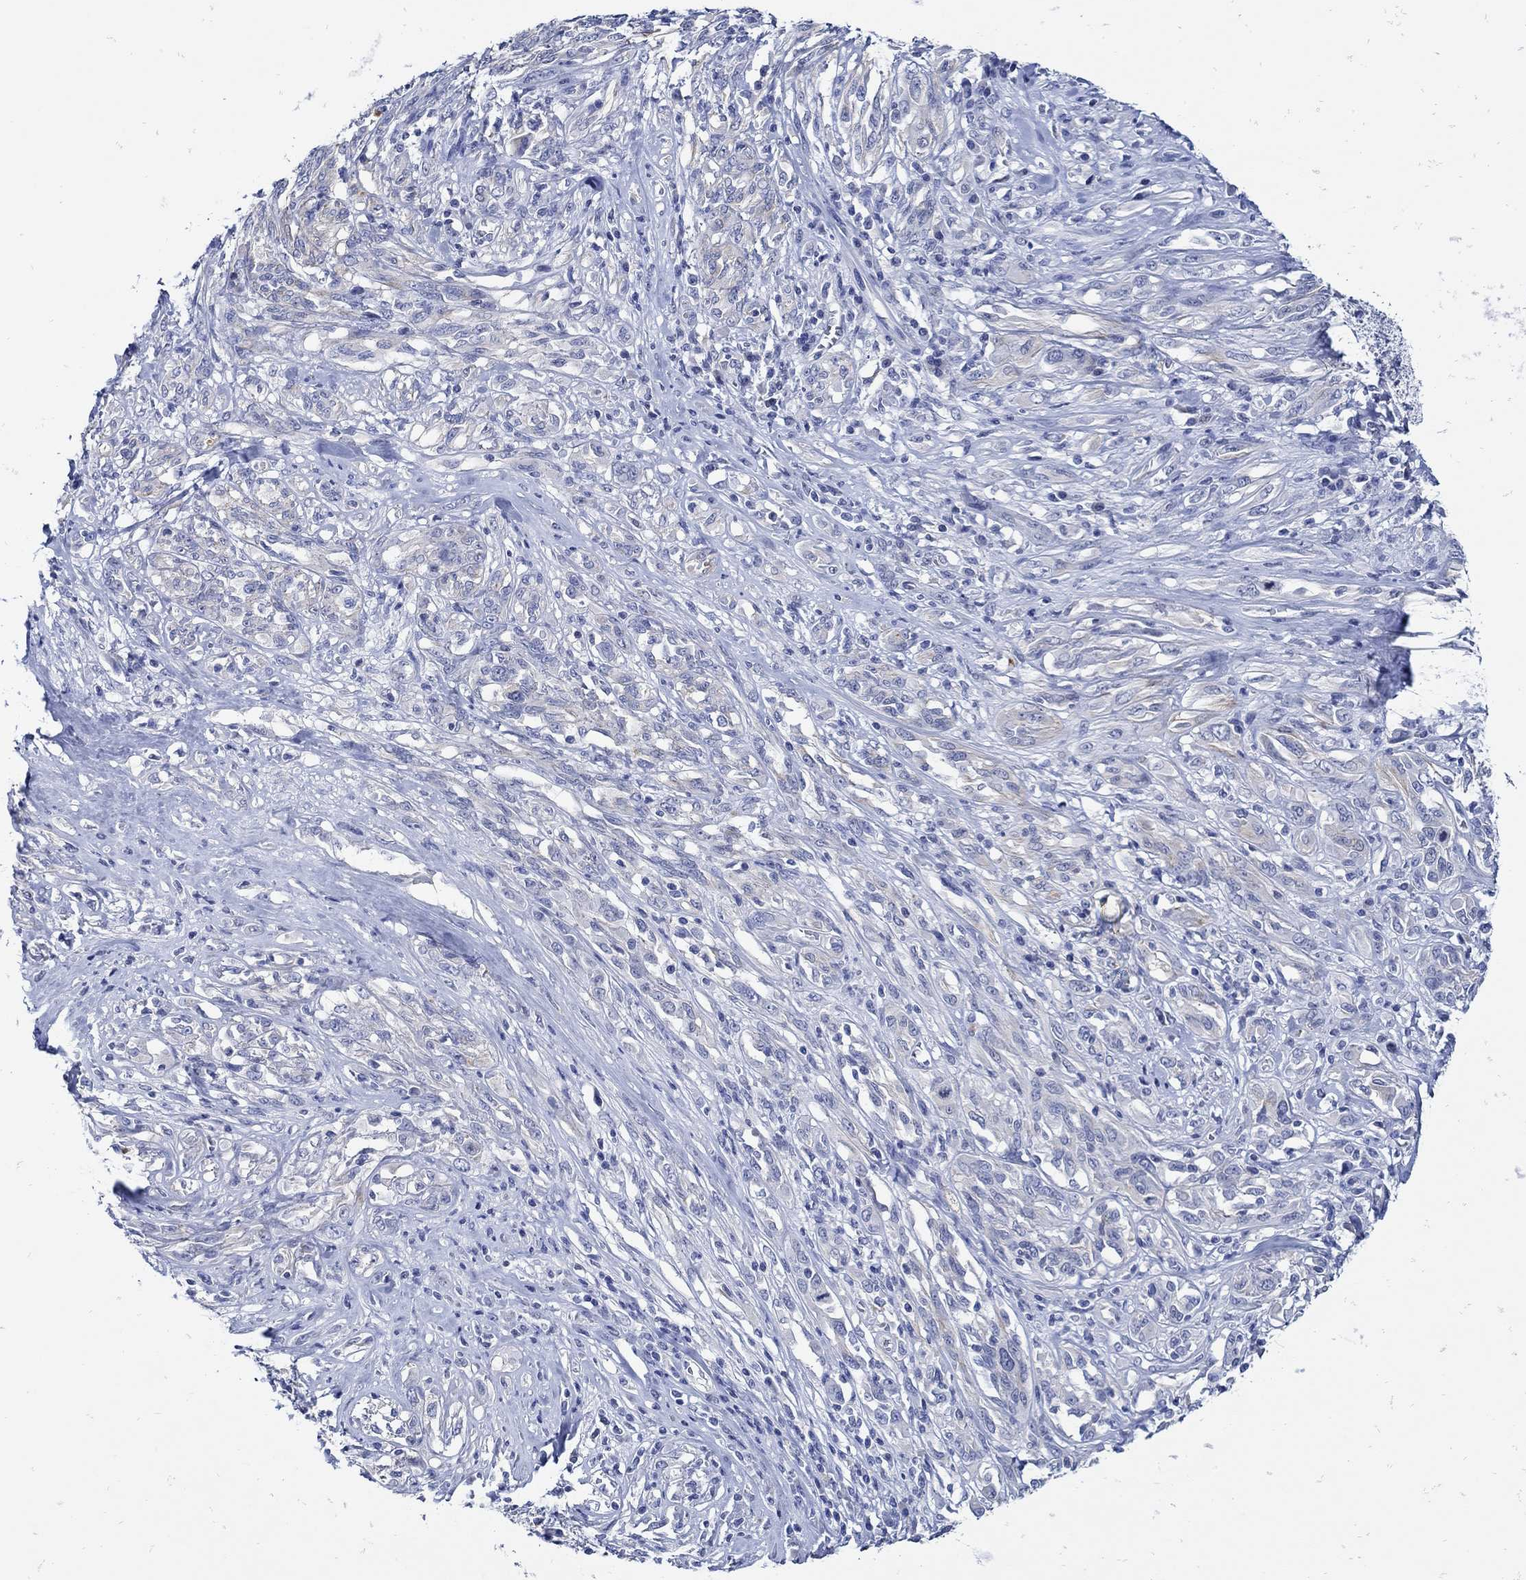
{"staining": {"intensity": "negative", "quantity": "none", "location": "none"}, "tissue": "melanoma", "cell_type": "Tumor cells", "image_type": "cancer", "snomed": [{"axis": "morphology", "description": "Malignant melanoma, NOS"}, {"axis": "topography", "description": "Skin"}], "caption": "Tumor cells are negative for brown protein staining in malignant melanoma.", "gene": "NOS1", "patient": {"sex": "female", "age": 91}}